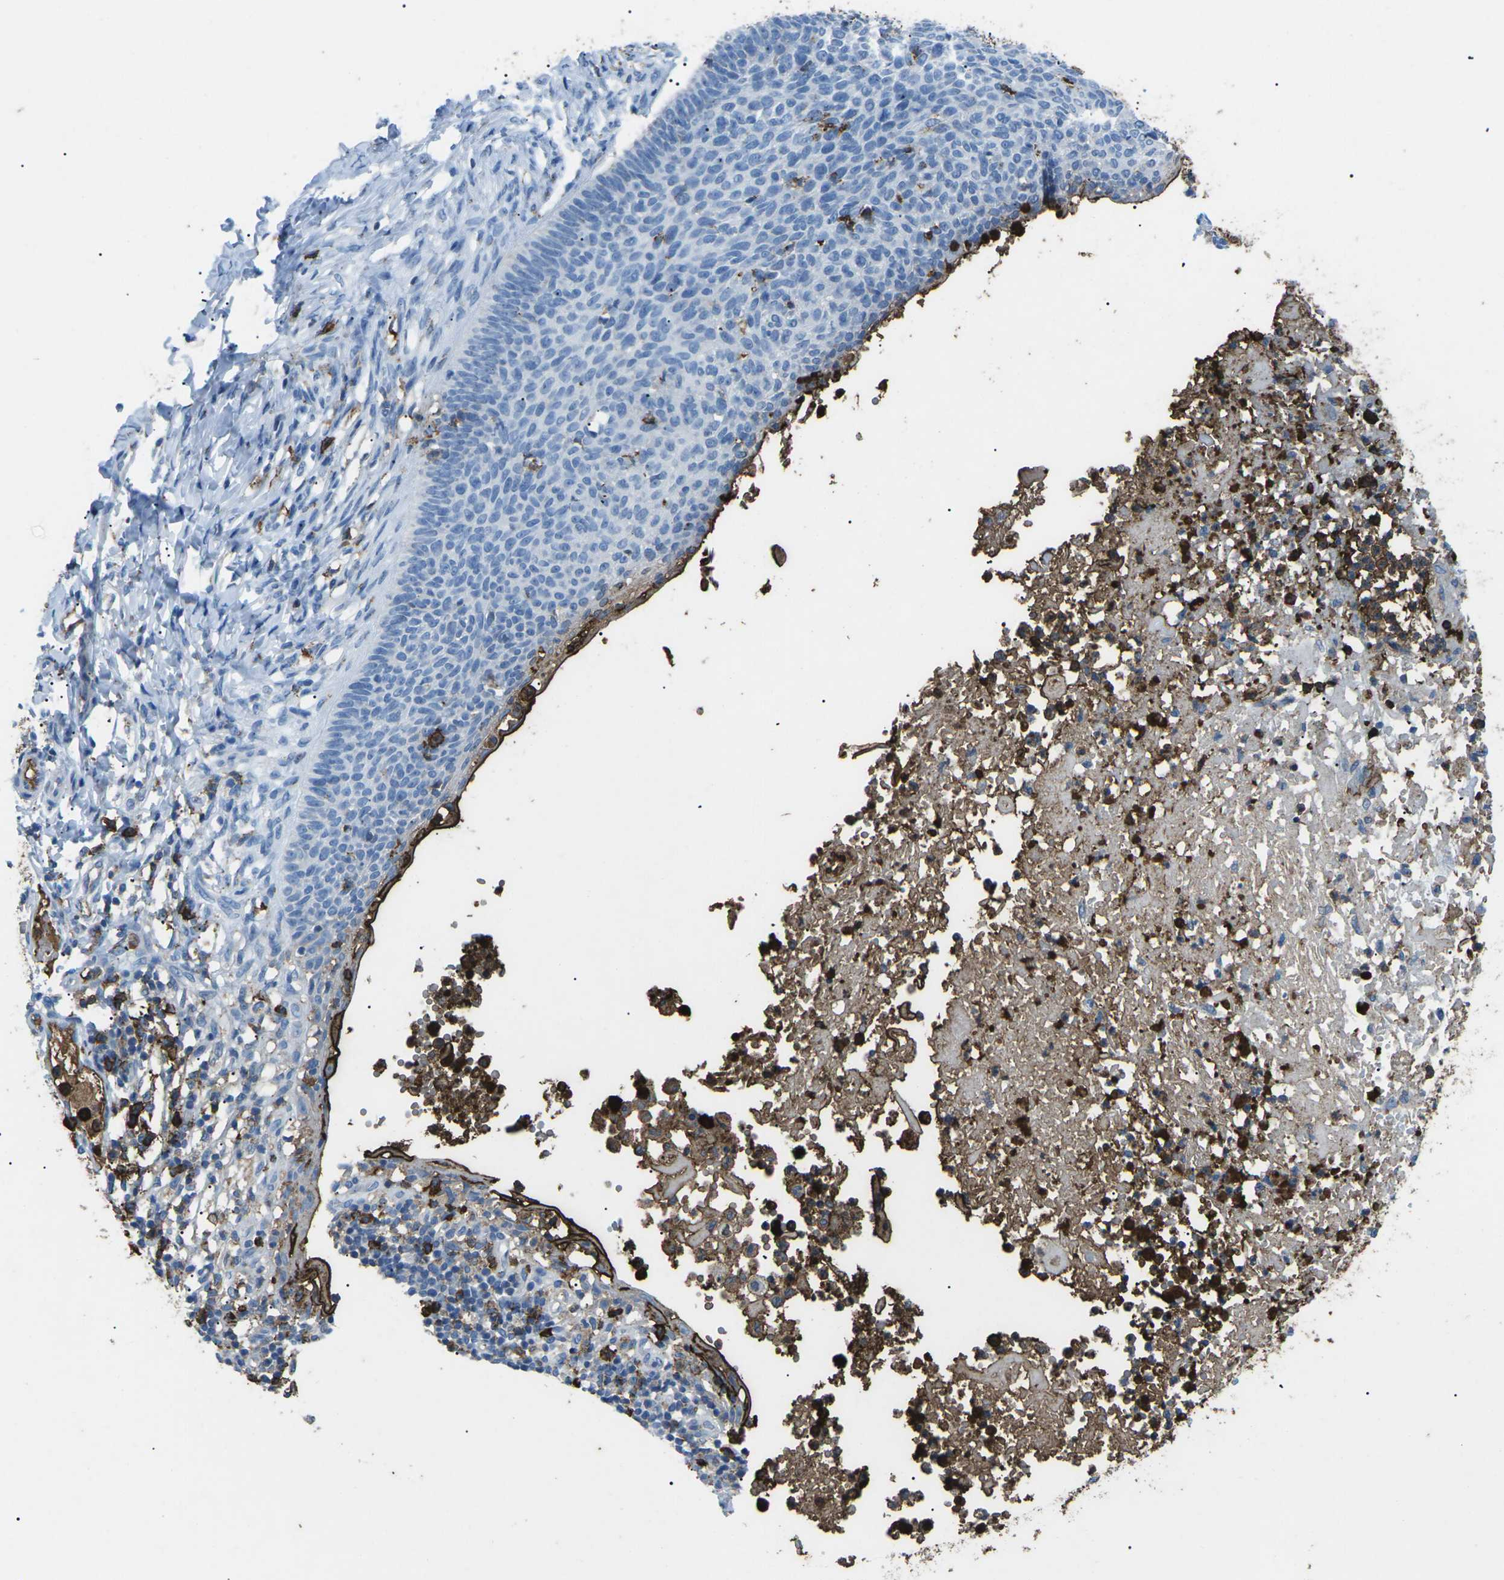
{"staining": {"intensity": "negative", "quantity": "none", "location": "none"}, "tissue": "skin cancer", "cell_type": "Tumor cells", "image_type": "cancer", "snomed": [{"axis": "morphology", "description": "Normal tissue, NOS"}, {"axis": "morphology", "description": "Basal cell carcinoma"}, {"axis": "topography", "description": "Skin"}], "caption": "Immunohistochemical staining of skin cancer (basal cell carcinoma) demonstrates no significant staining in tumor cells.", "gene": "CTAGE1", "patient": {"sex": "male", "age": 87}}